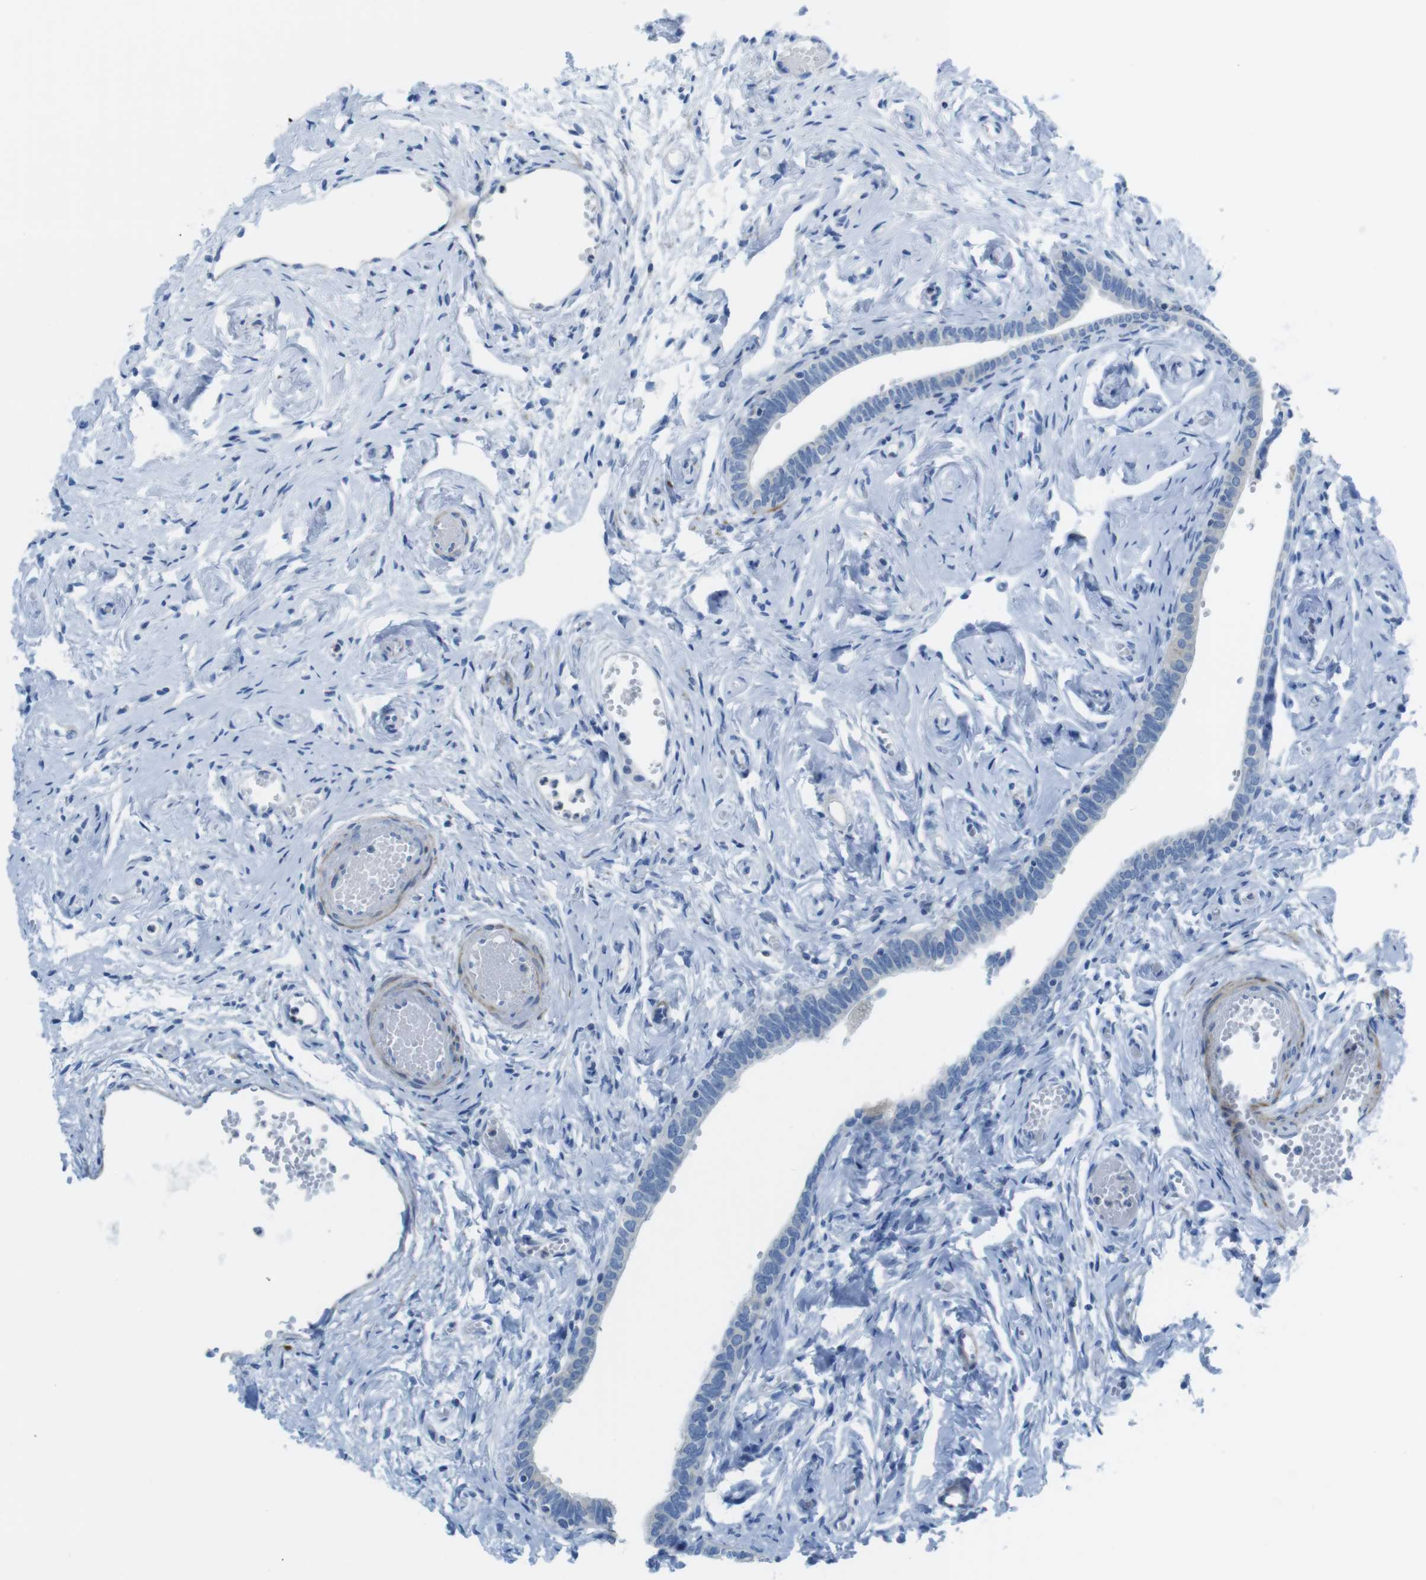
{"staining": {"intensity": "negative", "quantity": "none", "location": "none"}, "tissue": "fallopian tube", "cell_type": "Glandular cells", "image_type": "normal", "snomed": [{"axis": "morphology", "description": "Normal tissue, NOS"}, {"axis": "topography", "description": "Fallopian tube"}], "caption": "Immunohistochemical staining of unremarkable human fallopian tube displays no significant positivity in glandular cells.", "gene": "ASIC5", "patient": {"sex": "female", "age": 71}}